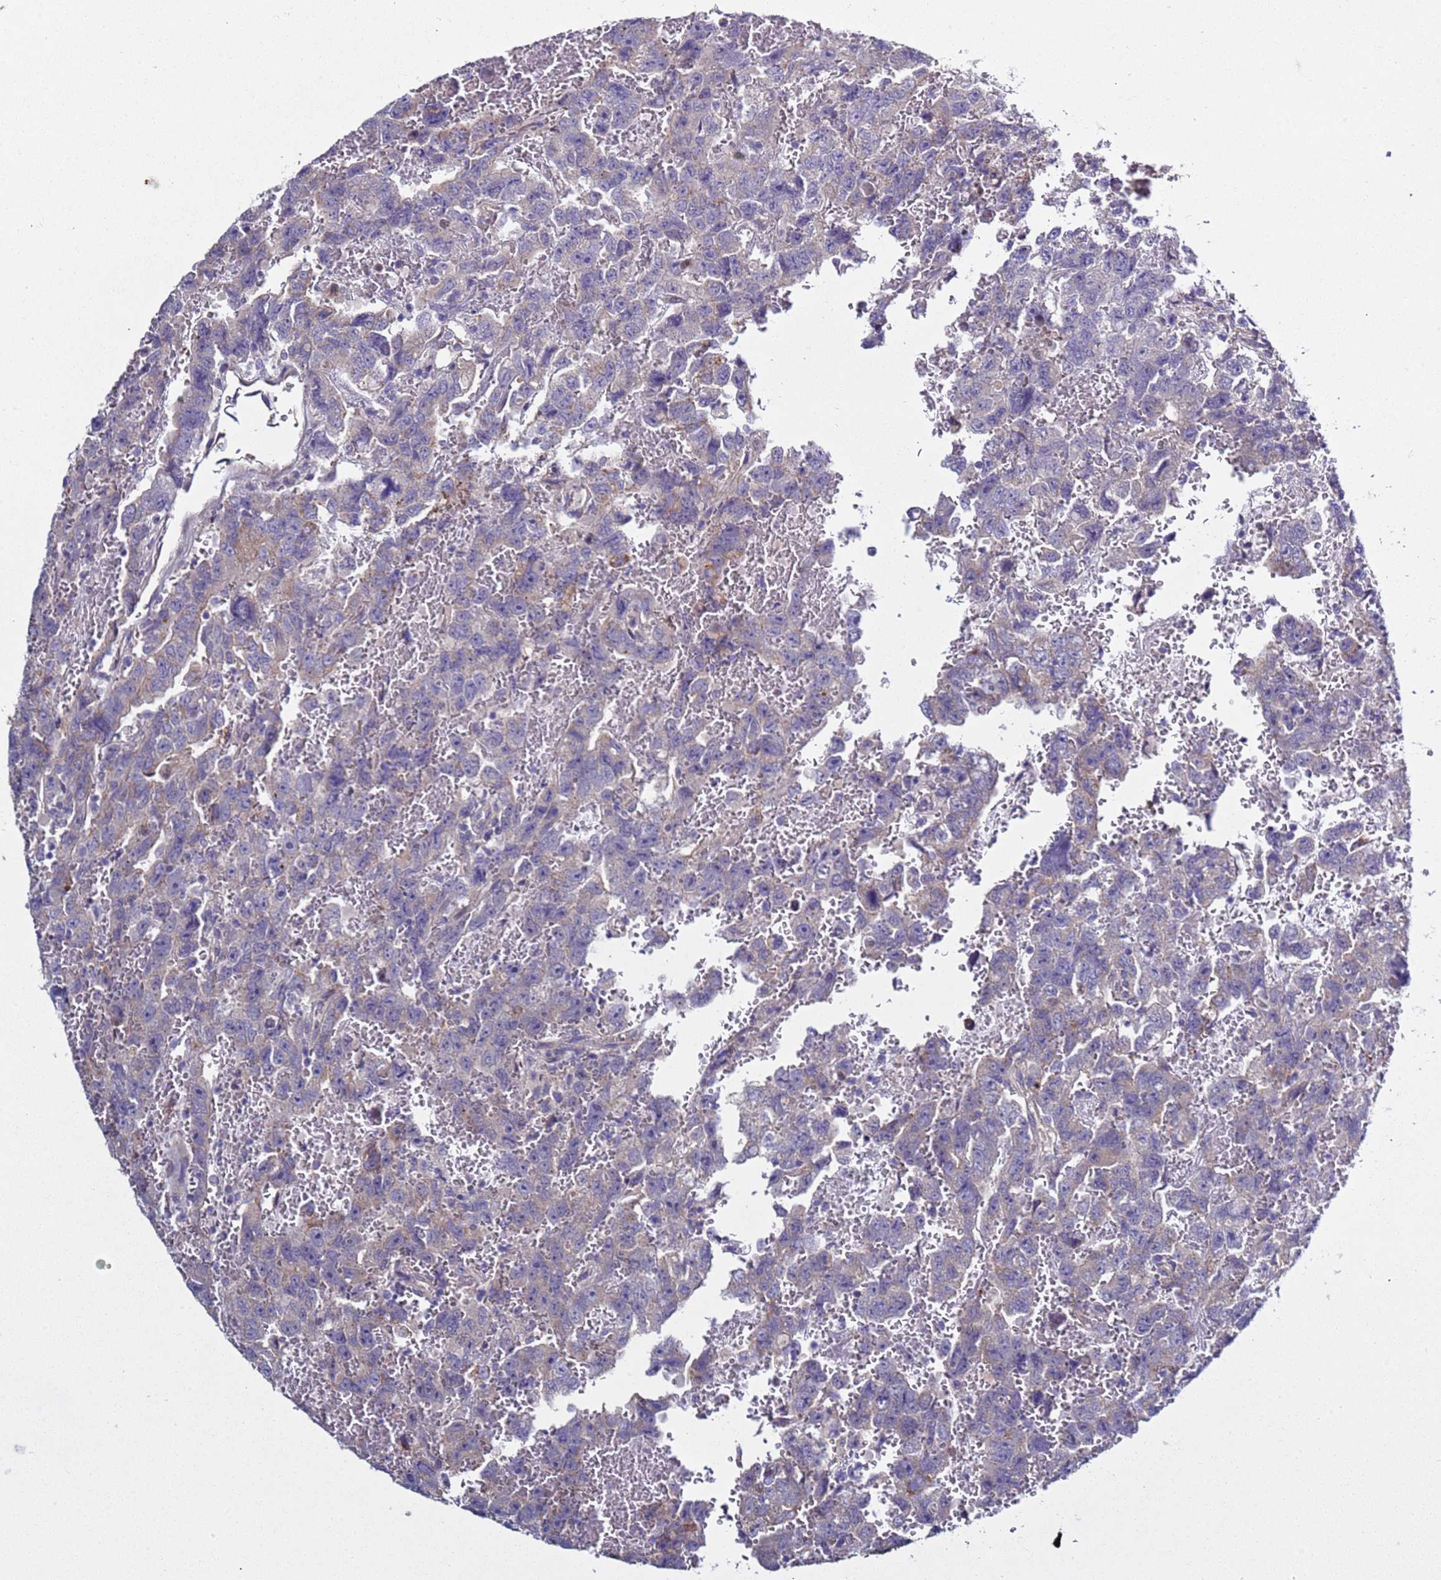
{"staining": {"intensity": "negative", "quantity": "none", "location": "none"}, "tissue": "testis cancer", "cell_type": "Tumor cells", "image_type": "cancer", "snomed": [{"axis": "morphology", "description": "Carcinoma, Embryonal, NOS"}, {"axis": "topography", "description": "Testis"}], "caption": "DAB (3,3'-diaminobenzidine) immunohistochemical staining of embryonal carcinoma (testis) exhibits no significant expression in tumor cells.", "gene": "RABL2B", "patient": {"sex": "male", "age": 45}}